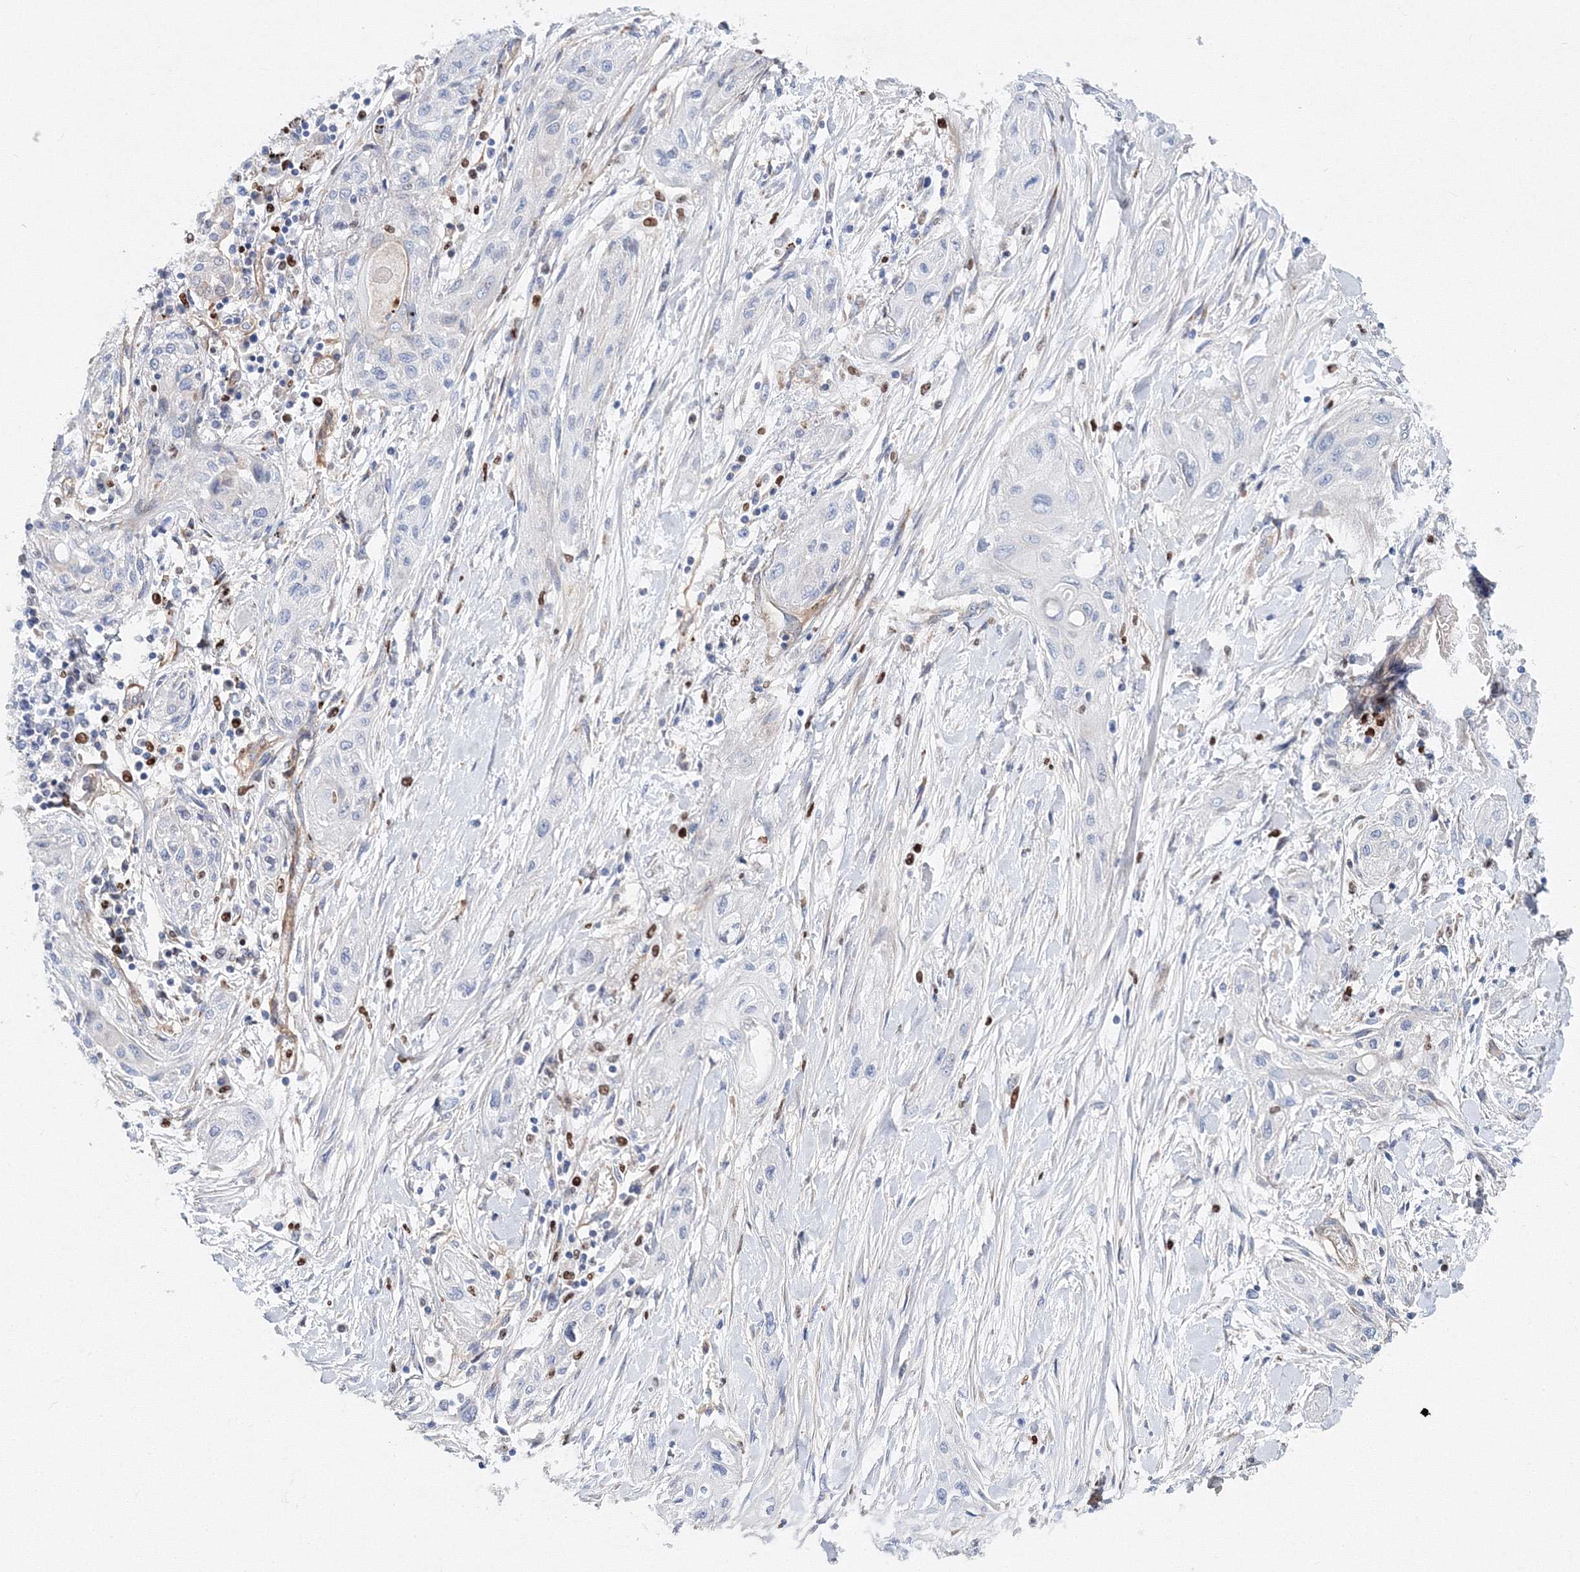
{"staining": {"intensity": "negative", "quantity": "none", "location": "none"}, "tissue": "lung cancer", "cell_type": "Tumor cells", "image_type": "cancer", "snomed": [{"axis": "morphology", "description": "Squamous cell carcinoma, NOS"}, {"axis": "topography", "description": "Lung"}], "caption": "The IHC micrograph has no significant expression in tumor cells of squamous cell carcinoma (lung) tissue.", "gene": "C11orf52", "patient": {"sex": "female", "age": 47}}